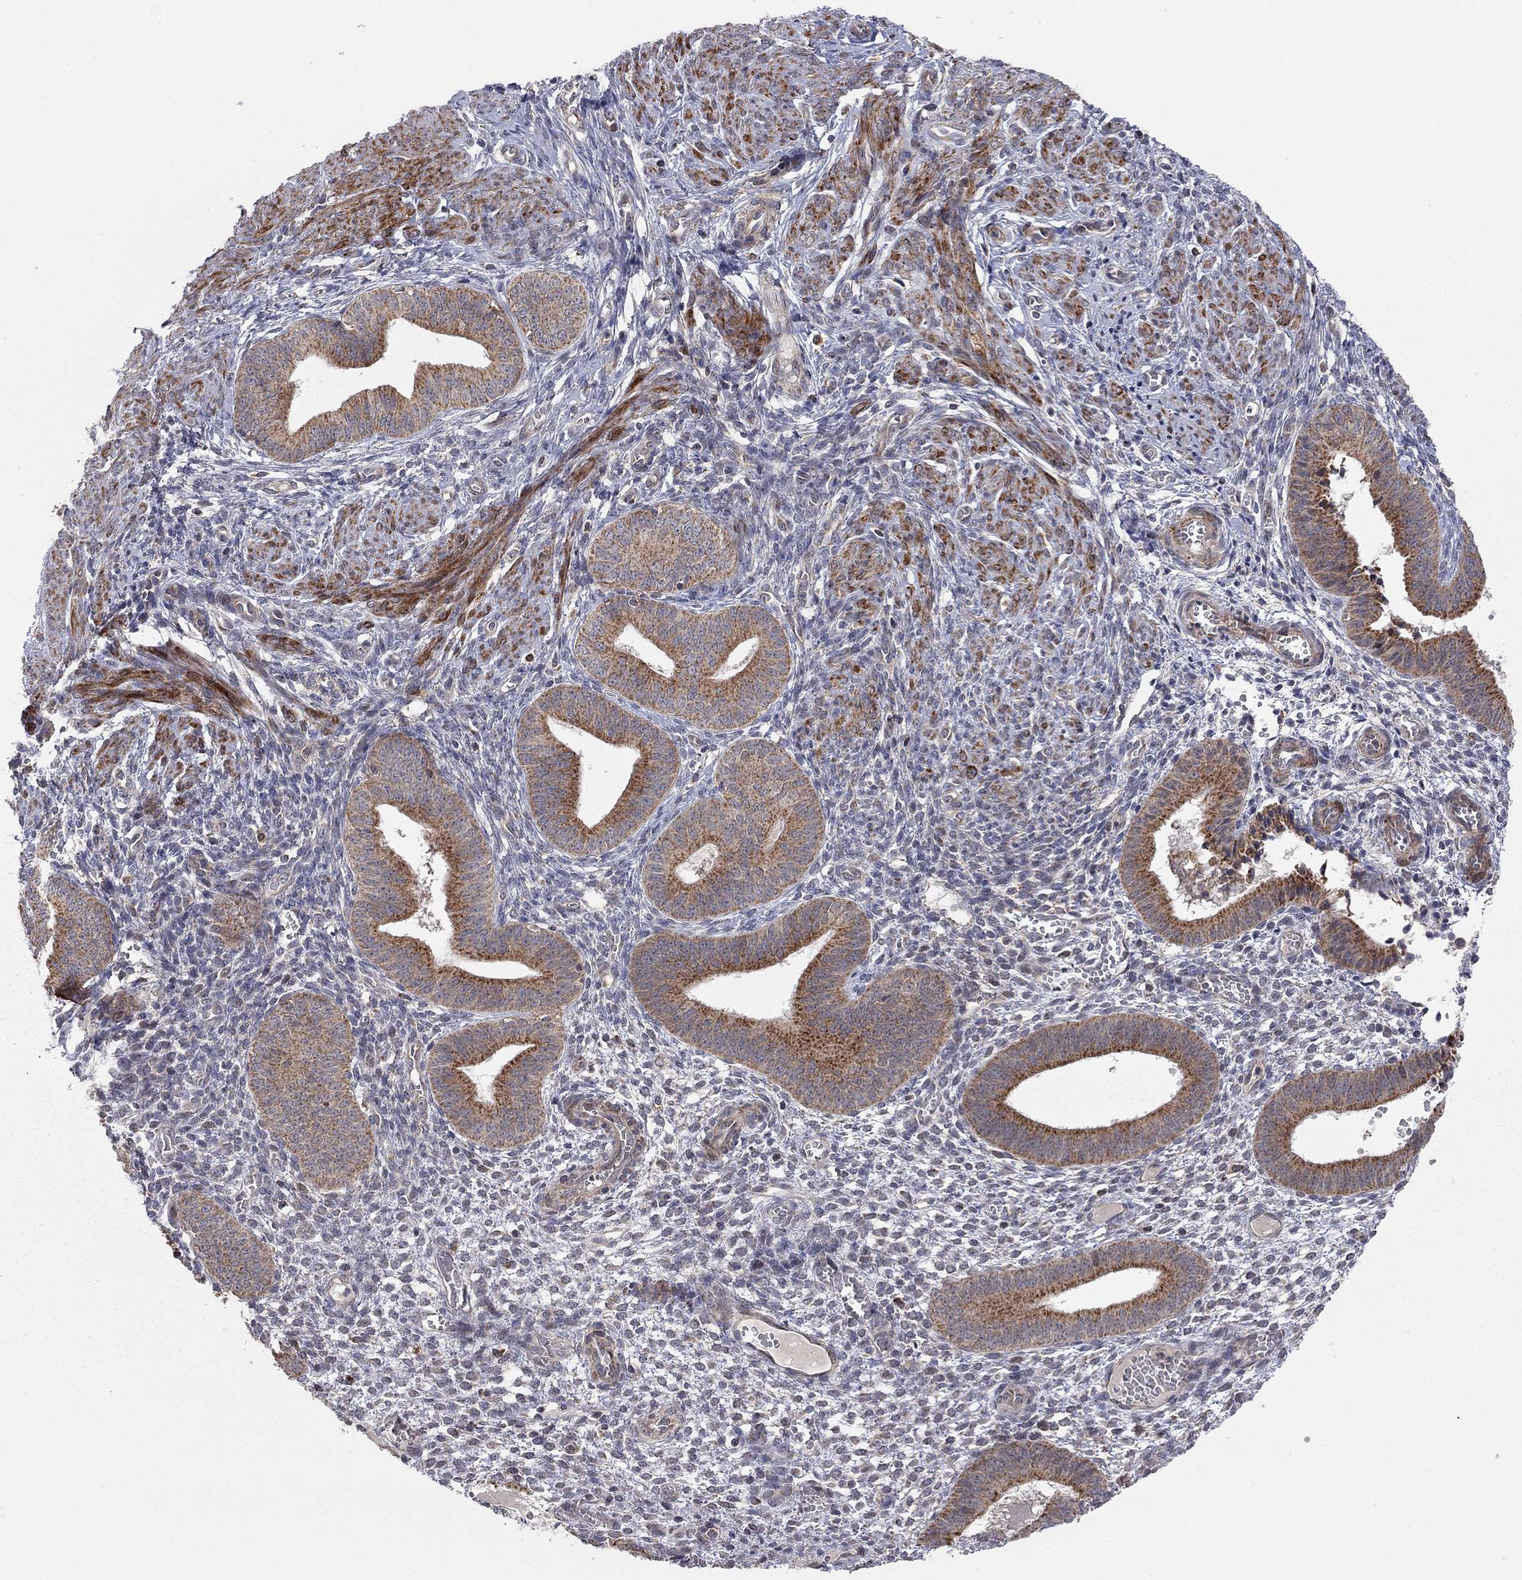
{"staining": {"intensity": "weak", "quantity": "<25%", "location": "cytoplasmic/membranous"}, "tissue": "endometrium", "cell_type": "Cells in endometrial stroma", "image_type": "normal", "snomed": [{"axis": "morphology", "description": "Normal tissue, NOS"}, {"axis": "topography", "description": "Endometrium"}], "caption": "Immunohistochemistry (IHC) micrograph of unremarkable endometrium stained for a protein (brown), which displays no positivity in cells in endometrial stroma.", "gene": "IDS", "patient": {"sex": "female", "age": 42}}